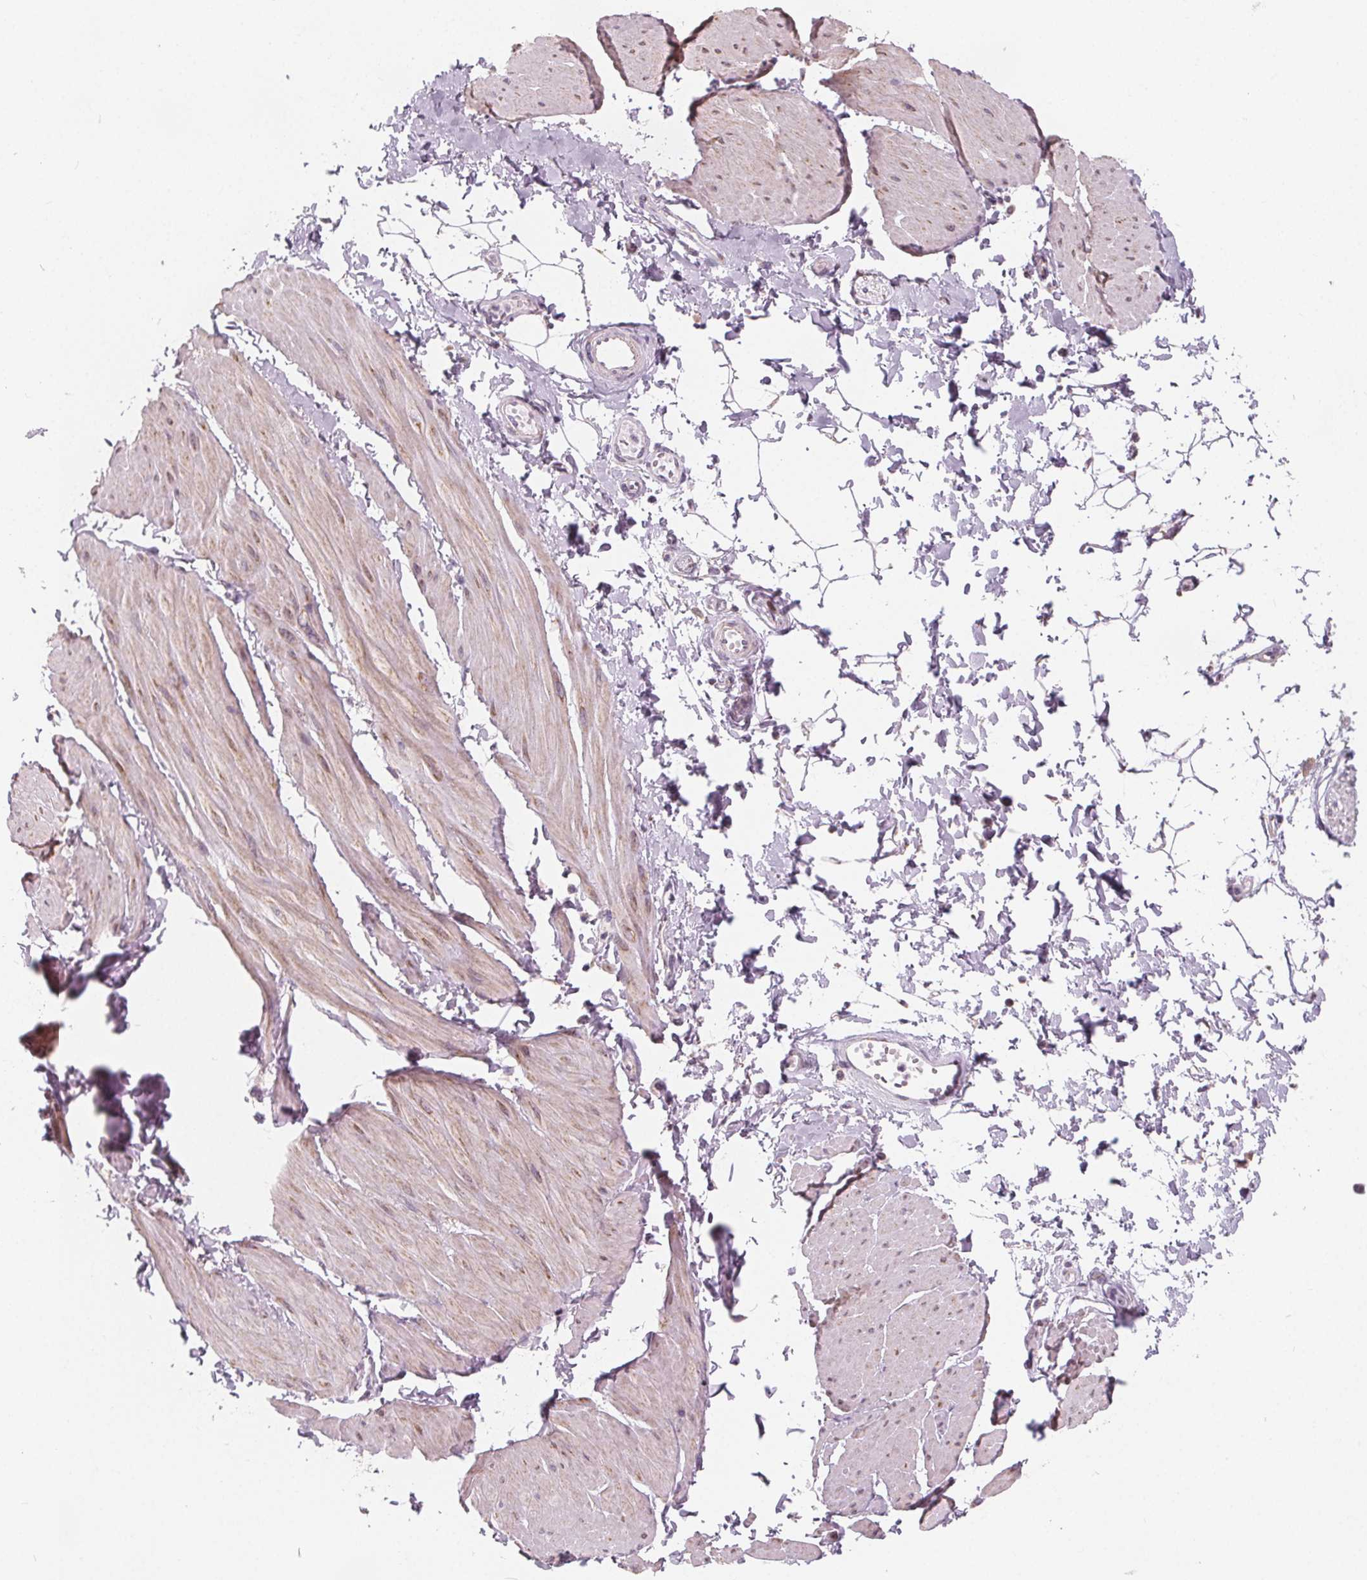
{"staining": {"intensity": "negative", "quantity": "none", "location": "none"}, "tissue": "adipose tissue", "cell_type": "Adipocytes", "image_type": "normal", "snomed": [{"axis": "morphology", "description": "Normal tissue, NOS"}, {"axis": "topography", "description": "Smooth muscle"}, {"axis": "topography", "description": "Peripheral nerve tissue"}], "caption": "Human adipose tissue stained for a protein using immunohistochemistry shows no positivity in adipocytes.", "gene": "NUP210L", "patient": {"sex": "male", "age": 58}}